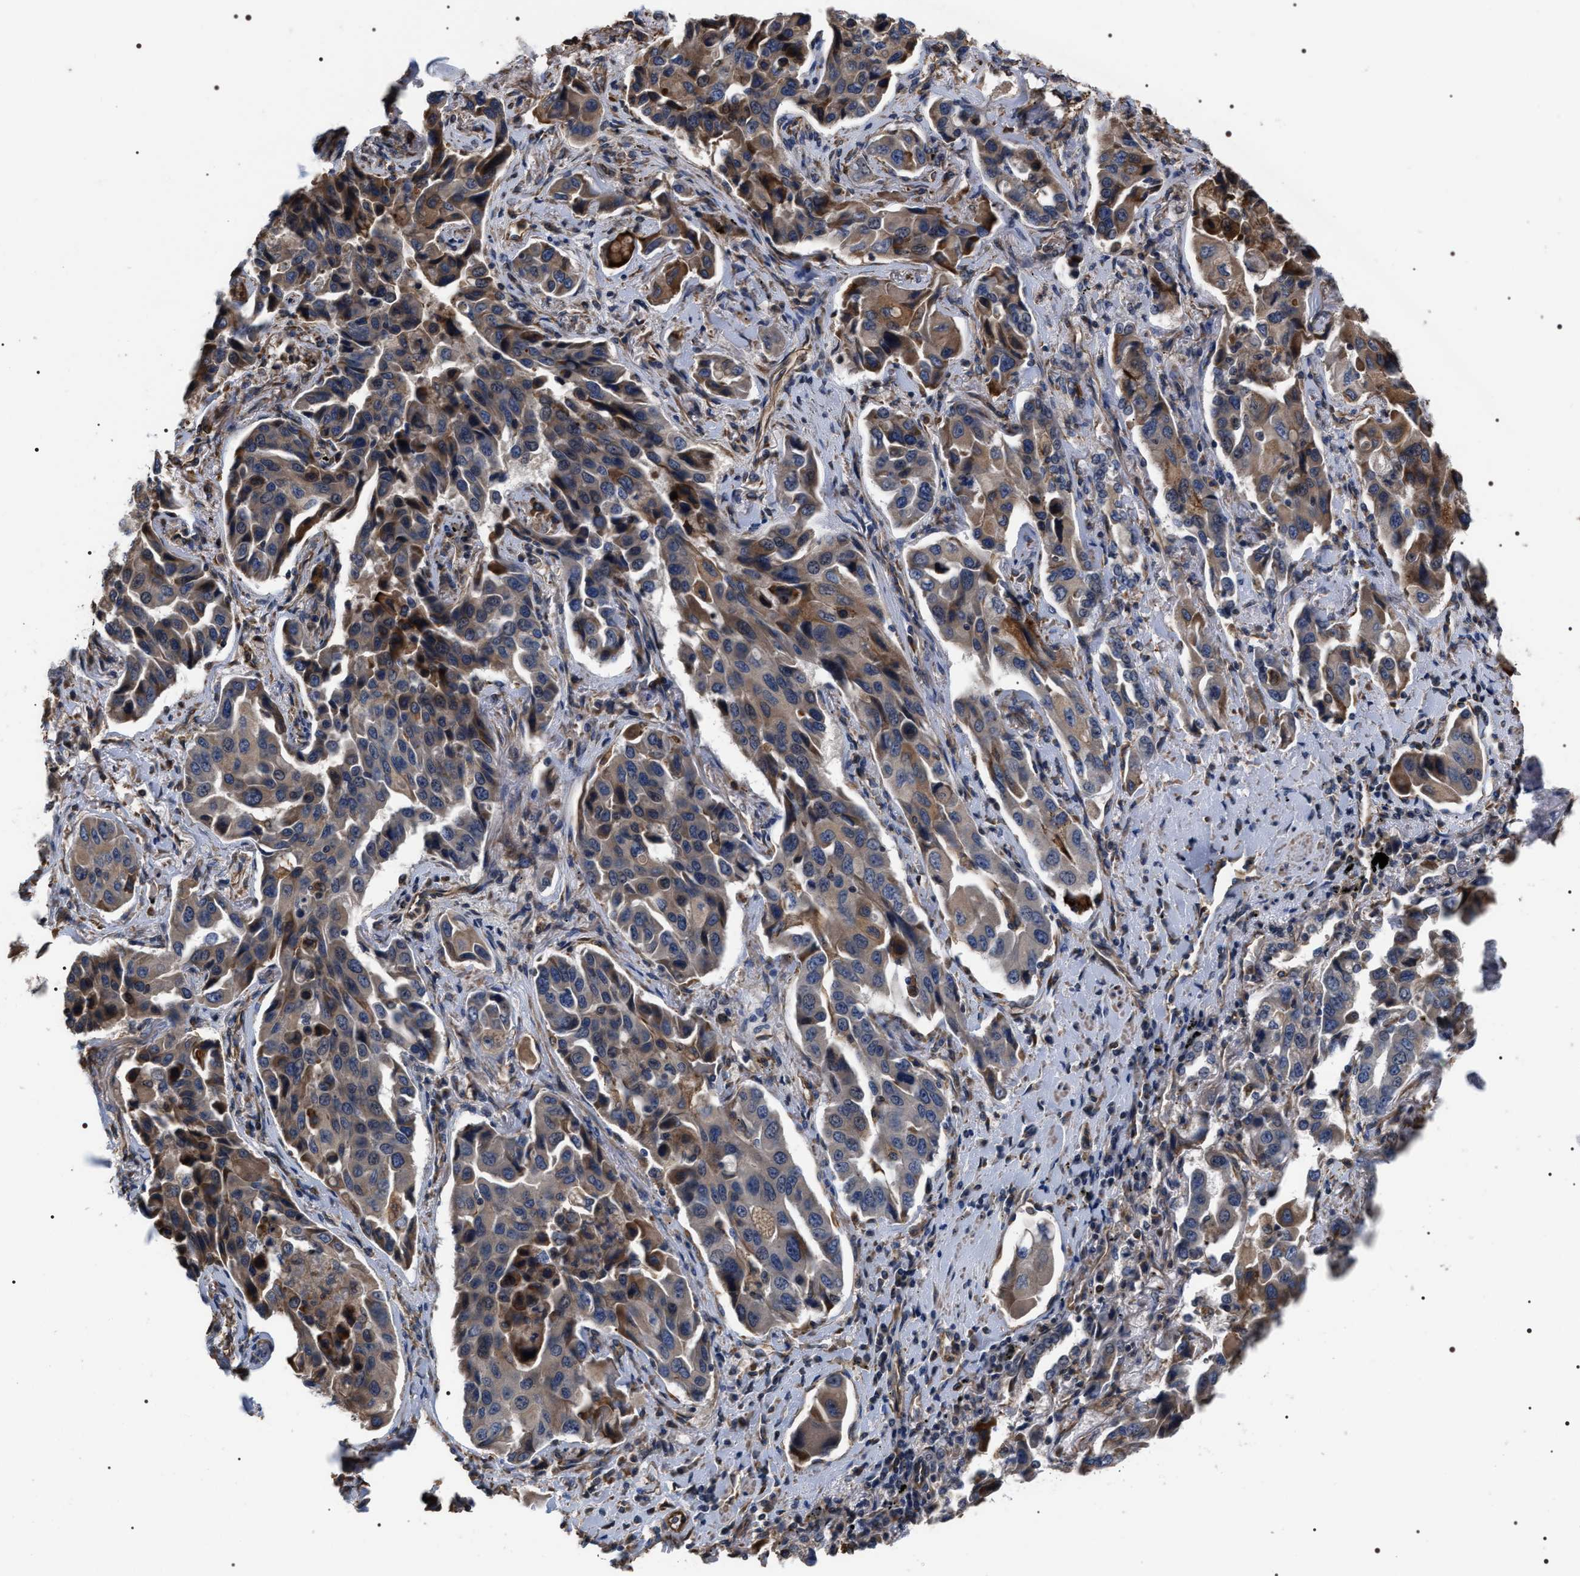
{"staining": {"intensity": "moderate", "quantity": "25%-75%", "location": "cytoplasmic/membranous"}, "tissue": "lung cancer", "cell_type": "Tumor cells", "image_type": "cancer", "snomed": [{"axis": "morphology", "description": "Adenocarcinoma, NOS"}, {"axis": "topography", "description": "Lung"}], "caption": "Immunohistochemical staining of lung cancer exhibits medium levels of moderate cytoplasmic/membranous staining in about 25%-75% of tumor cells. The protein is shown in brown color, while the nuclei are stained blue.", "gene": "TSPAN33", "patient": {"sex": "female", "age": 65}}